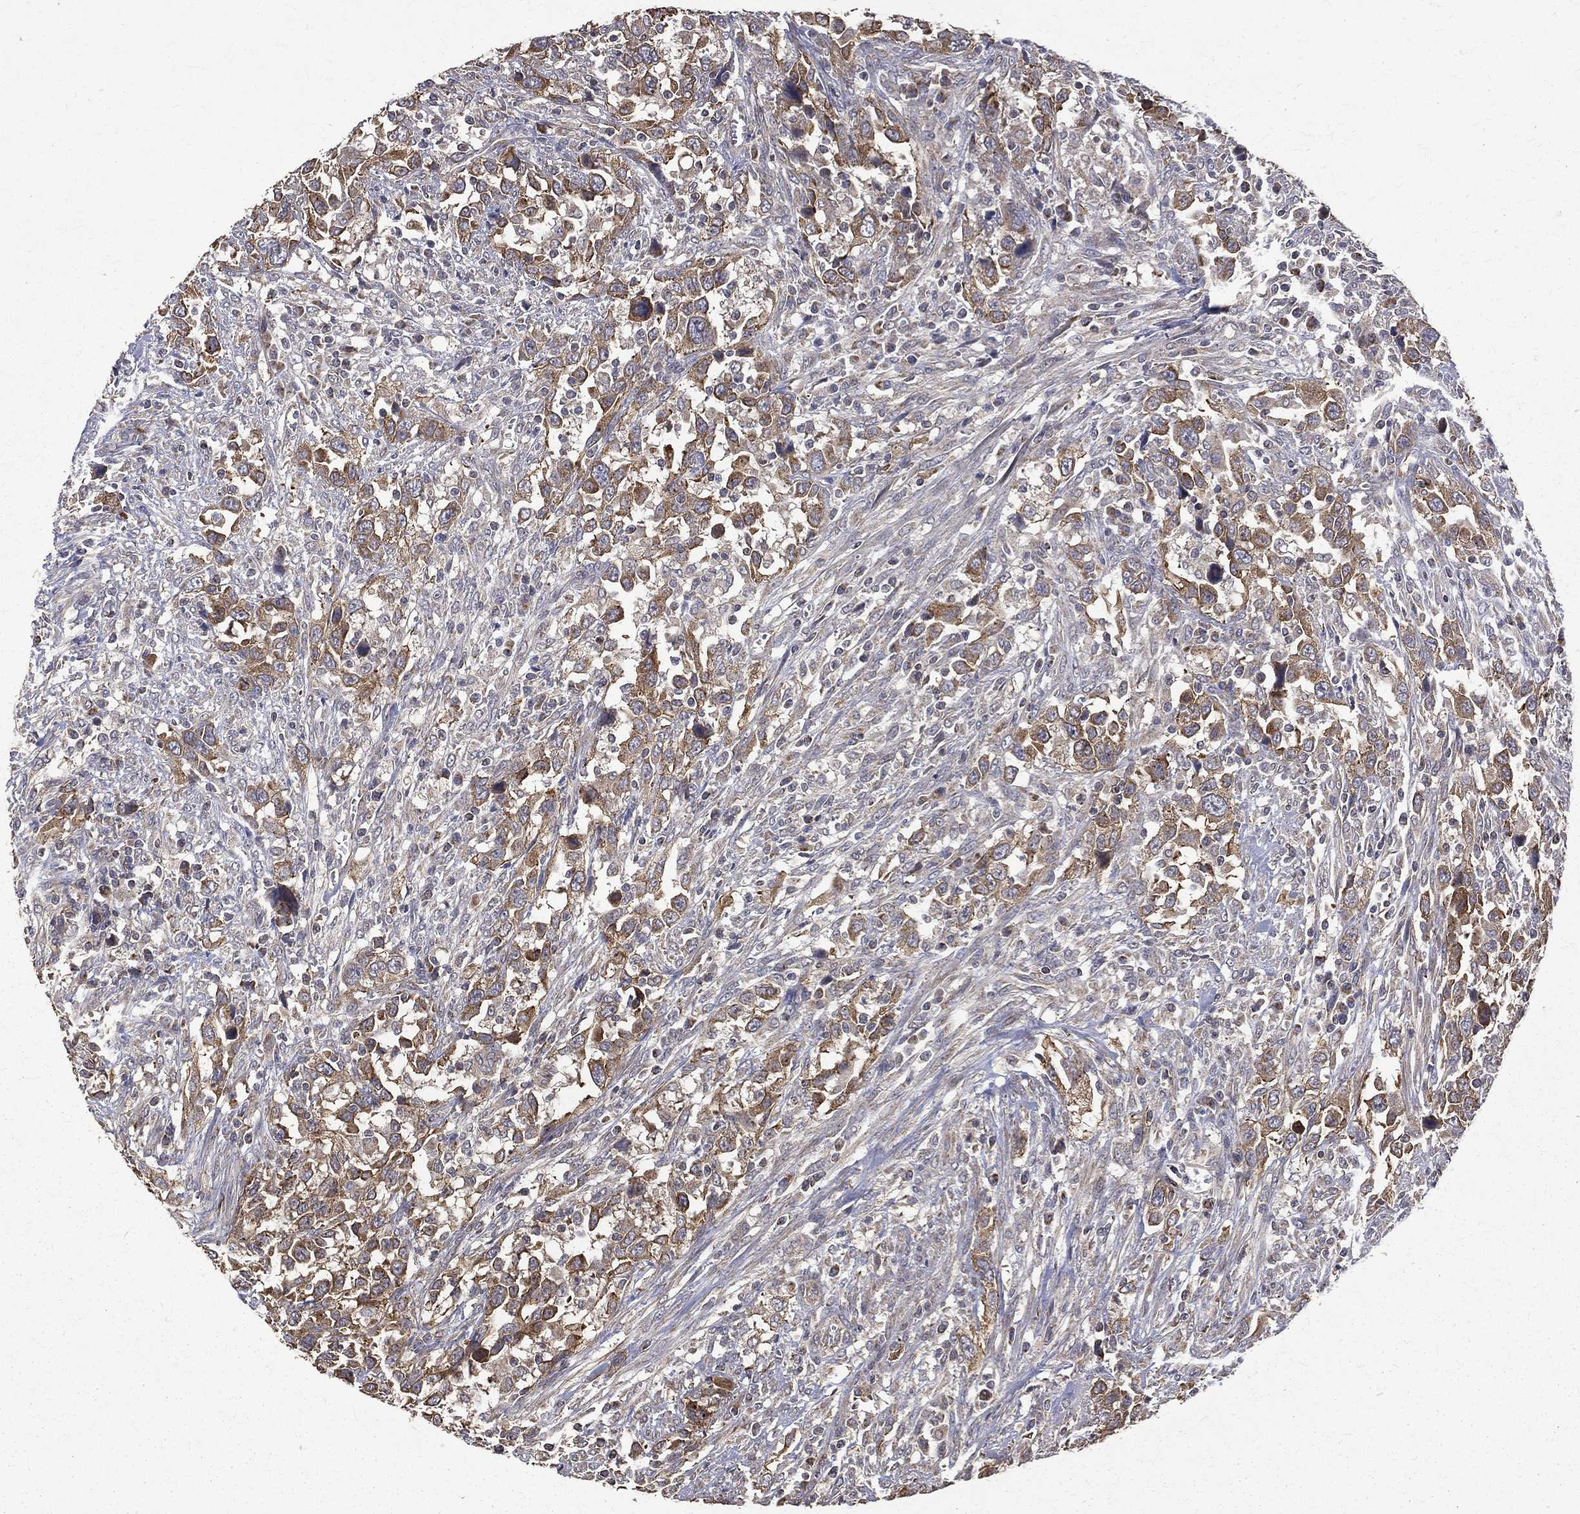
{"staining": {"intensity": "moderate", "quantity": ">75%", "location": "cytoplasmic/membranous"}, "tissue": "urothelial cancer", "cell_type": "Tumor cells", "image_type": "cancer", "snomed": [{"axis": "morphology", "description": "Urothelial carcinoma, NOS"}, {"axis": "morphology", "description": "Urothelial carcinoma, High grade"}, {"axis": "topography", "description": "Urinary bladder"}], "caption": "There is medium levels of moderate cytoplasmic/membranous positivity in tumor cells of transitional cell carcinoma, as demonstrated by immunohistochemical staining (brown color).", "gene": "RPGR", "patient": {"sex": "female", "age": 64}}